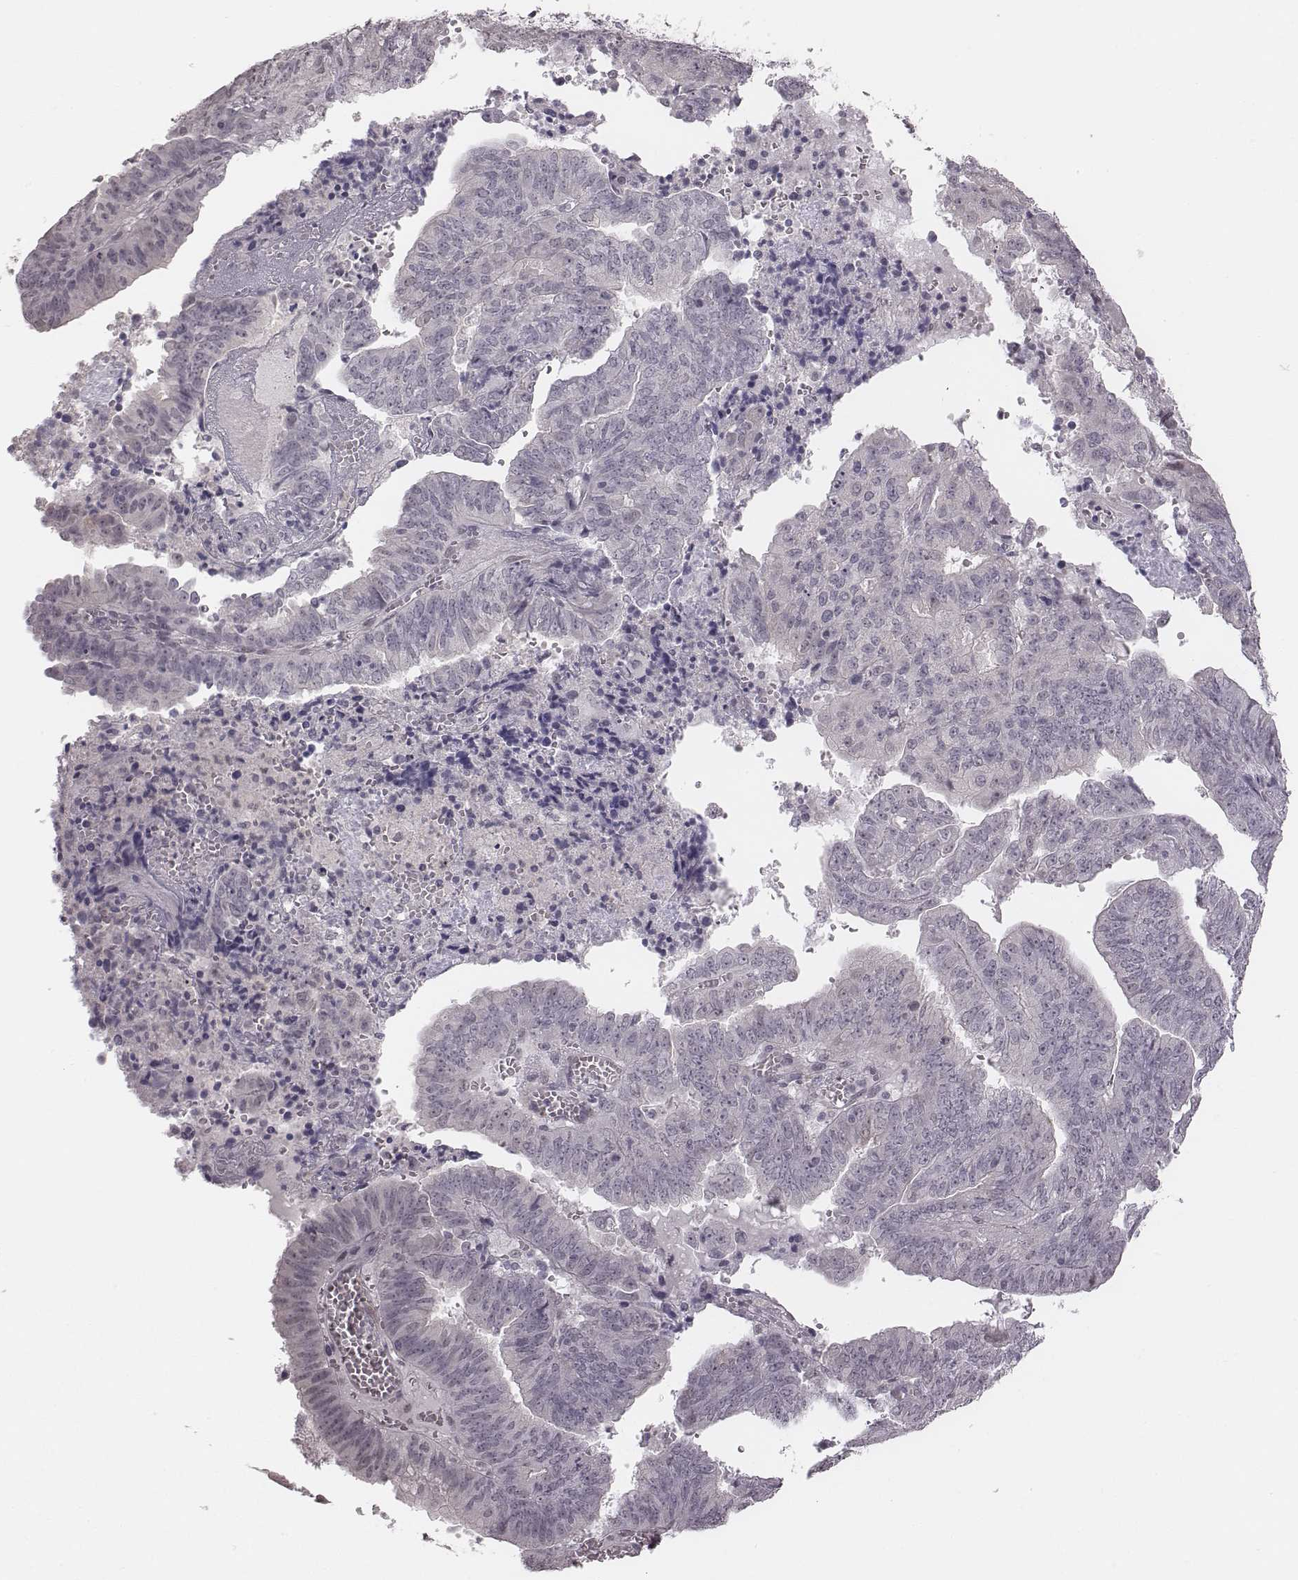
{"staining": {"intensity": "negative", "quantity": "none", "location": "none"}, "tissue": "endometrial cancer", "cell_type": "Tumor cells", "image_type": "cancer", "snomed": [{"axis": "morphology", "description": "Adenocarcinoma, NOS"}, {"axis": "topography", "description": "Endometrium"}], "caption": "Immunohistochemistry (IHC) of human adenocarcinoma (endometrial) reveals no staining in tumor cells. (Stains: DAB immunohistochemistry (IHC) with hematoxylin counter stain, Microscopy: brightfield microscopy at high magnification).", "gene": "RPGRIP1", "patient": {"sex": "female", "age": 82}}